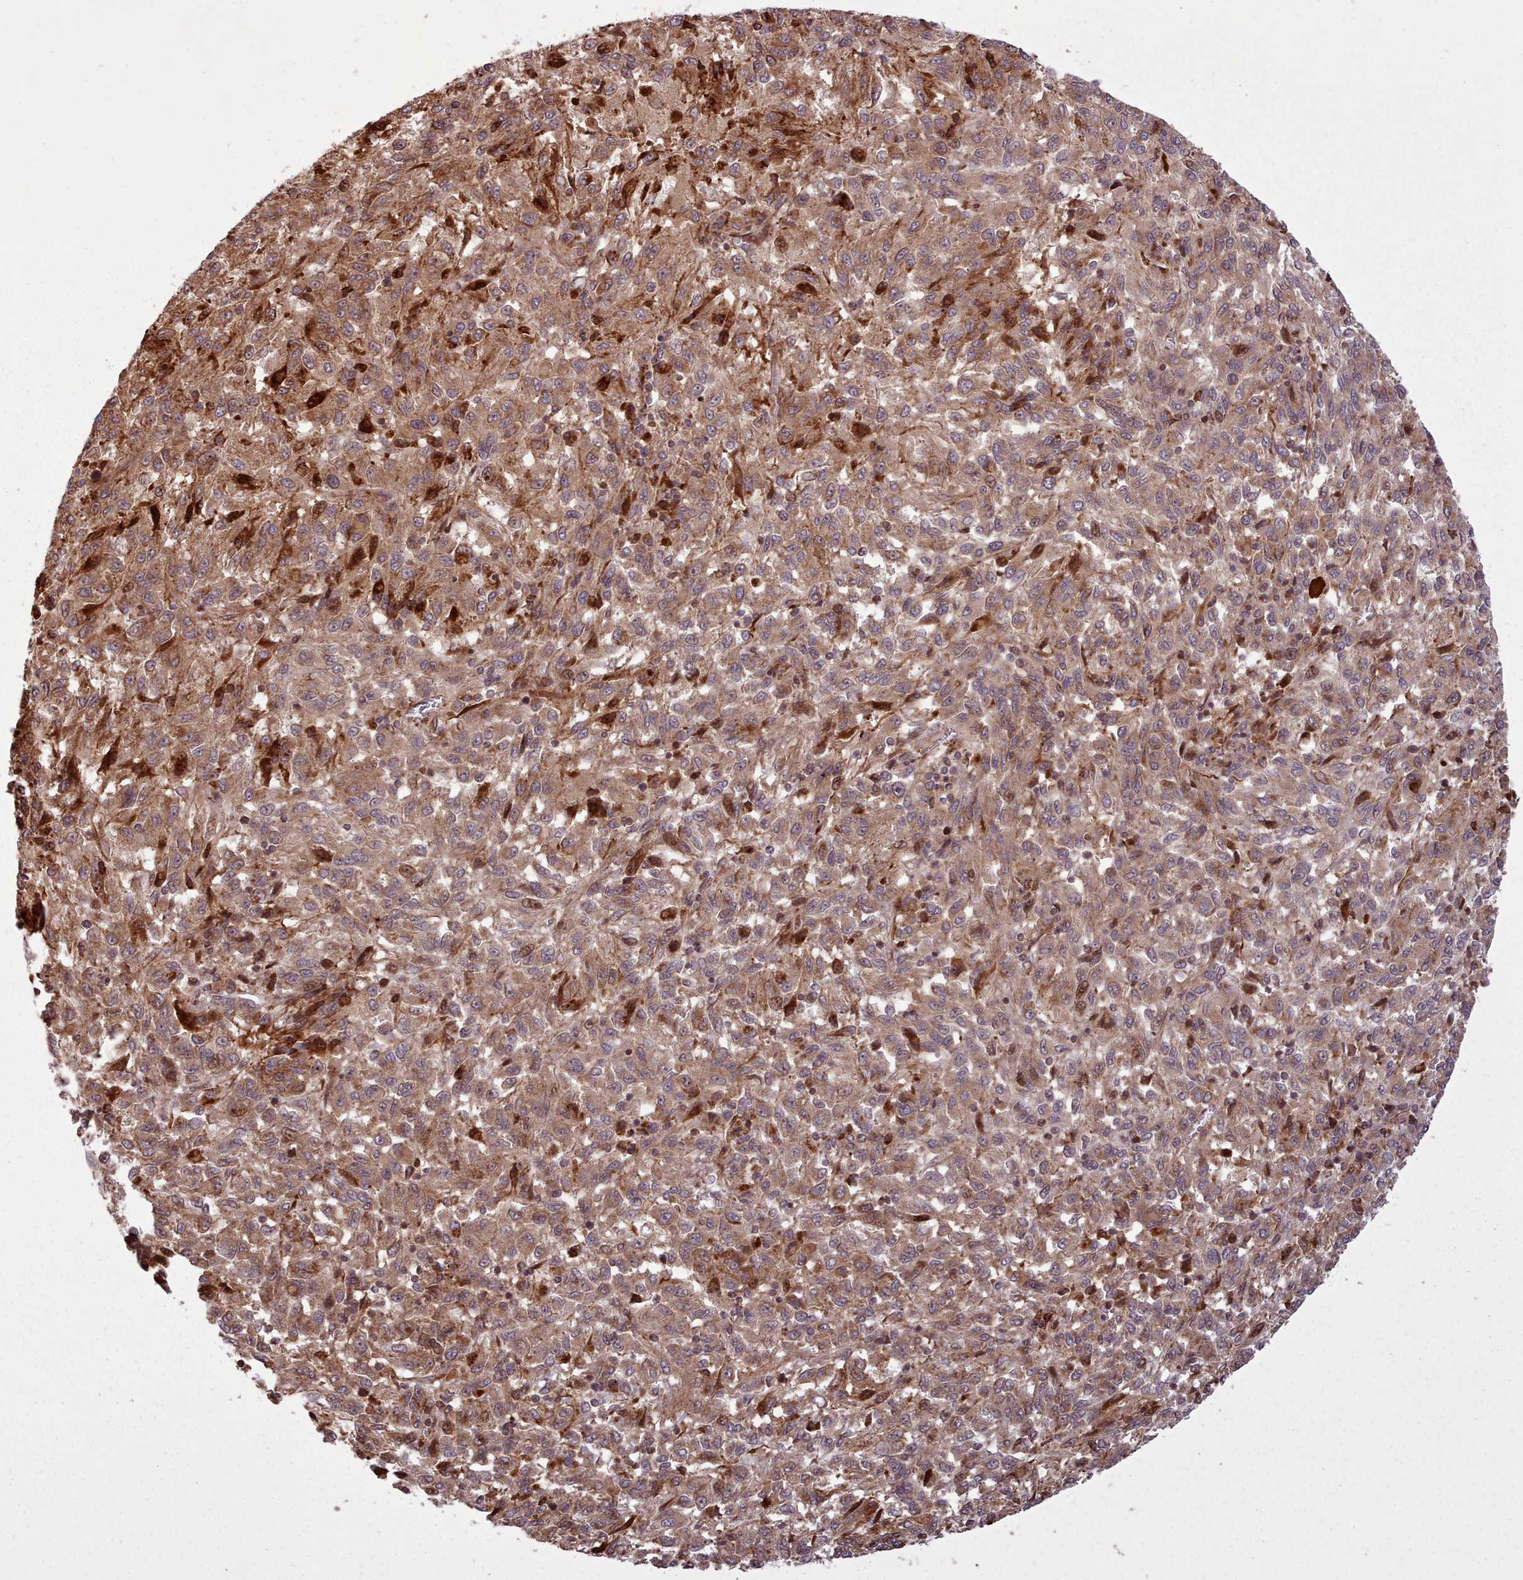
{"staining": {"intensity": "moderate", "quantity": ">75%", "location": "cytoplasmic/membranous,nuclear"}, "tissue": "melanoma", "cell_type": "Tumor cells", "image_type": "cancer", "snomed": [{"axis": "morphology", "description": "Malignant melanoma, Metastatic site"}, {"axis": "topography", "description": "Lung"}], "caption": "This image reveals IHC staining of malignant melanoma (metastatic site), with medium moderate cytoplasmic/membranous and nuclear positivity in about >75% of tumor cells.", "gene": "NLRP7", "patient": {"sex": "male", "age": 64}}